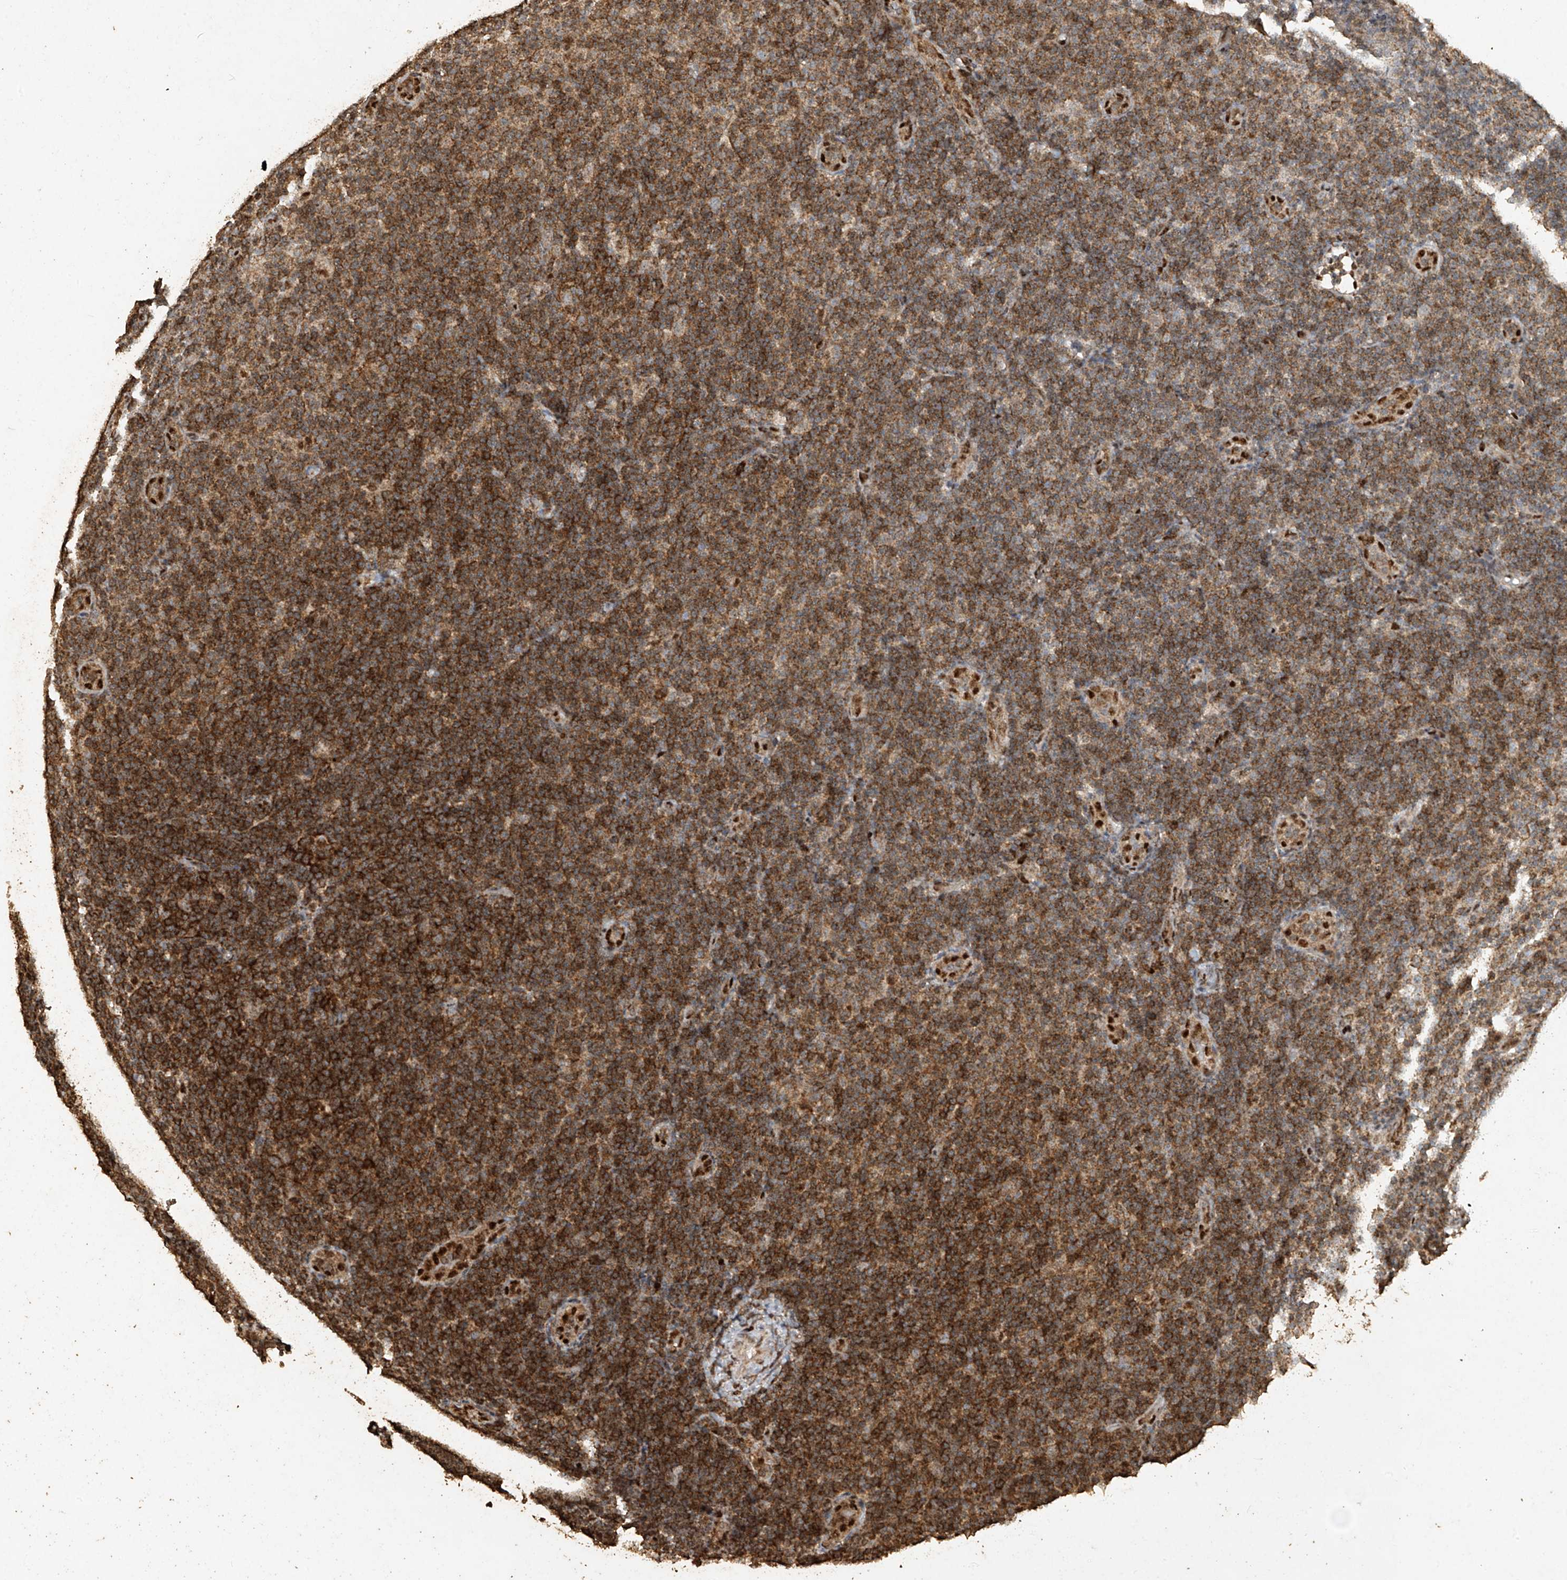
{"staining": {"intensity": "moderate", "quantity": "25%-75%", "location": "cytoplasmic/membranous"}, "tissue": "lymphoma", "cell_type": "Tumor cells", "image_type": "cancer", "snomed": [{"axis": "morphology", "description": "Malignant lymphoma, non-Hodgkin's type, Low grade"}, {"axis": "topography", "description": "Lymph node"}], "caption": "A photomicrograph showing moderate cytoplasmic/membranous staining in about 25%-75% of tumor cells in low-grade malignant lymphoma, non-Hodgkin's type, as visualized by brown immunohistochemical staining.", "gene": "ERBB3", "patient": {"sex": "male", "age": 83}}